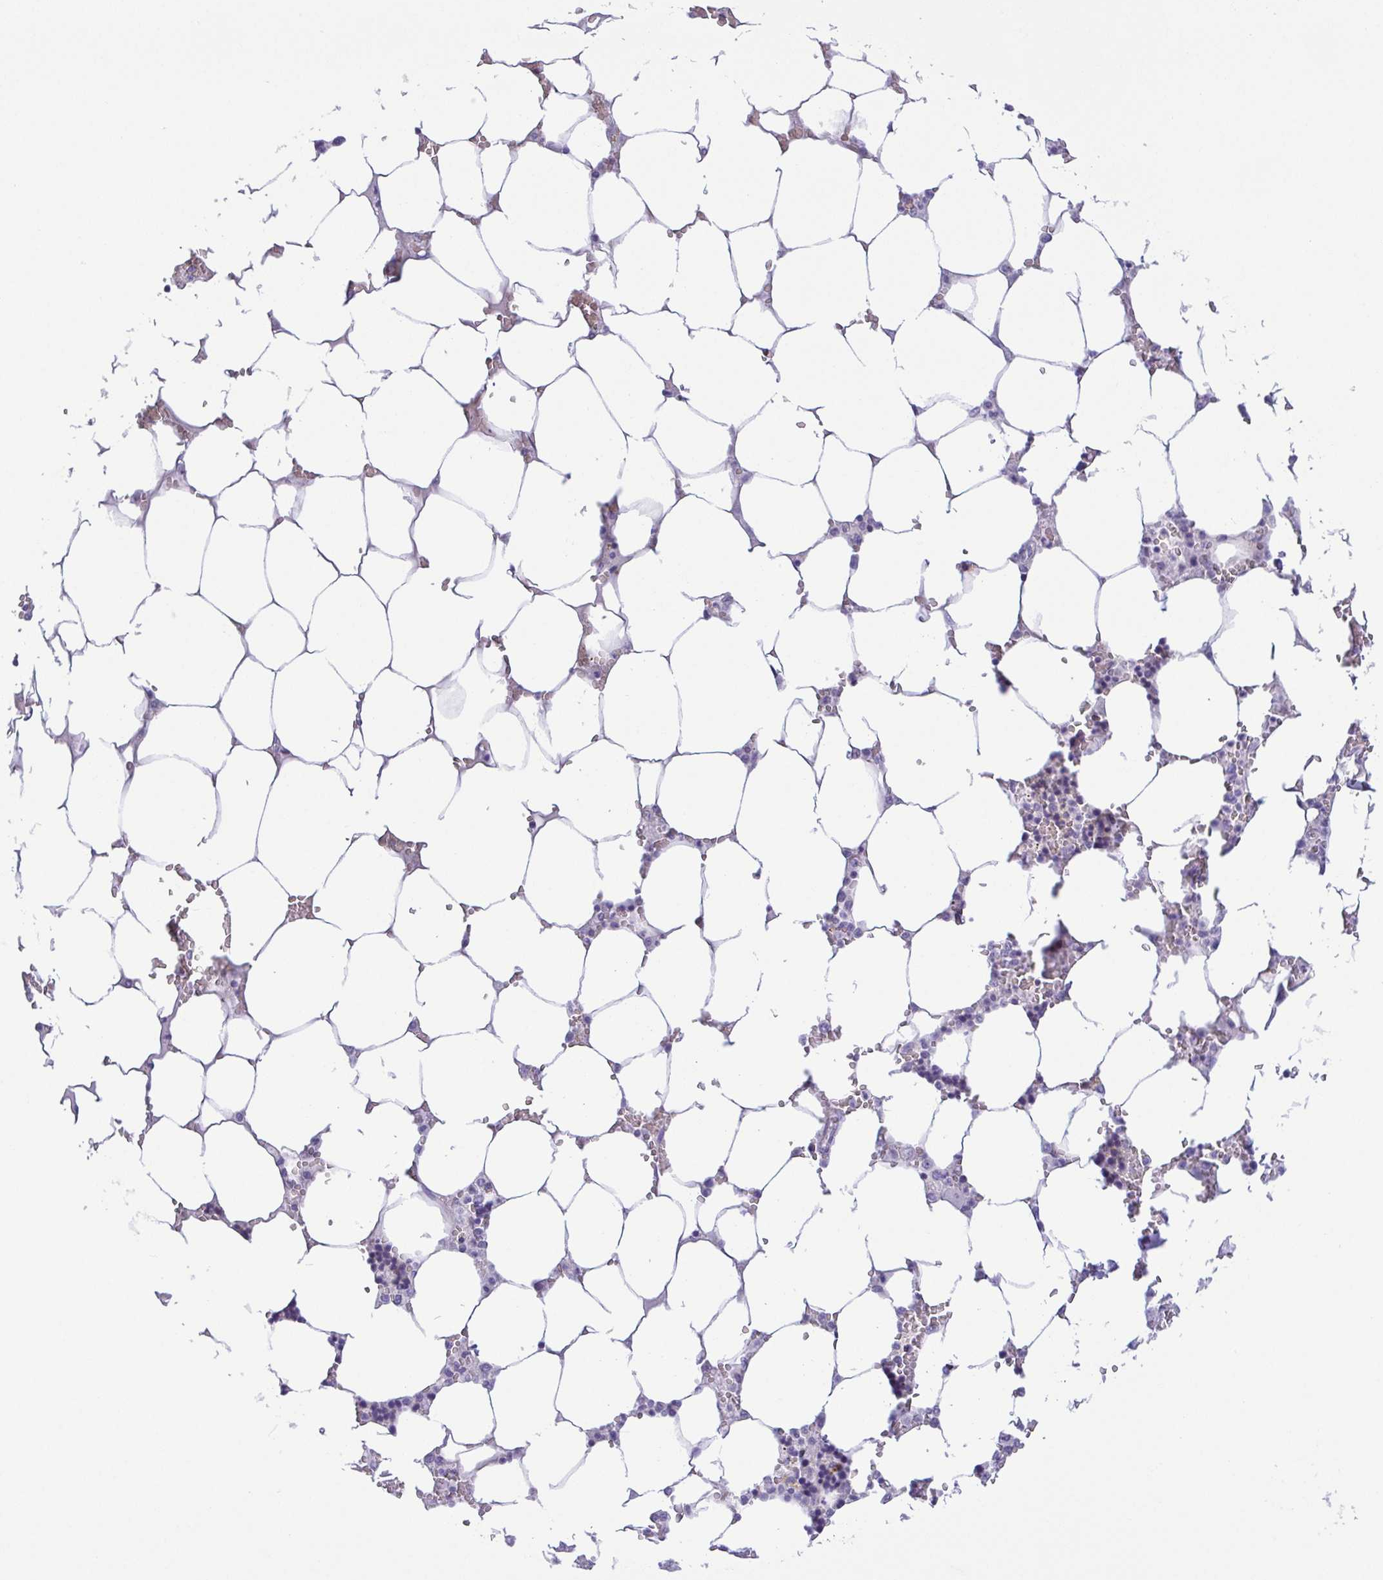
{"staining": {"intensity": "negative", "quantity": "none", "location": "none"}, "tissue": "bone marrow", "cell_type": "Hematopoietic cells", "image_type": "normal", "snomed": [{"axis": "morphology", "description": "Normal tissue, NOS"}, {"axis": "topography", "description": "Bone marrow"}], "caption": "Bone marrow was stained to show a protein in brown. There is no significant positivity in hematopoietic cells. (Stains: DAB (3,3'-diaminobenzidine) IHC with hematoxylin counter stain, Microscopy: brightfield microscopy at high magnification).", "gene": "EPB42", "patient": {"sex": "male", "age": 64}}